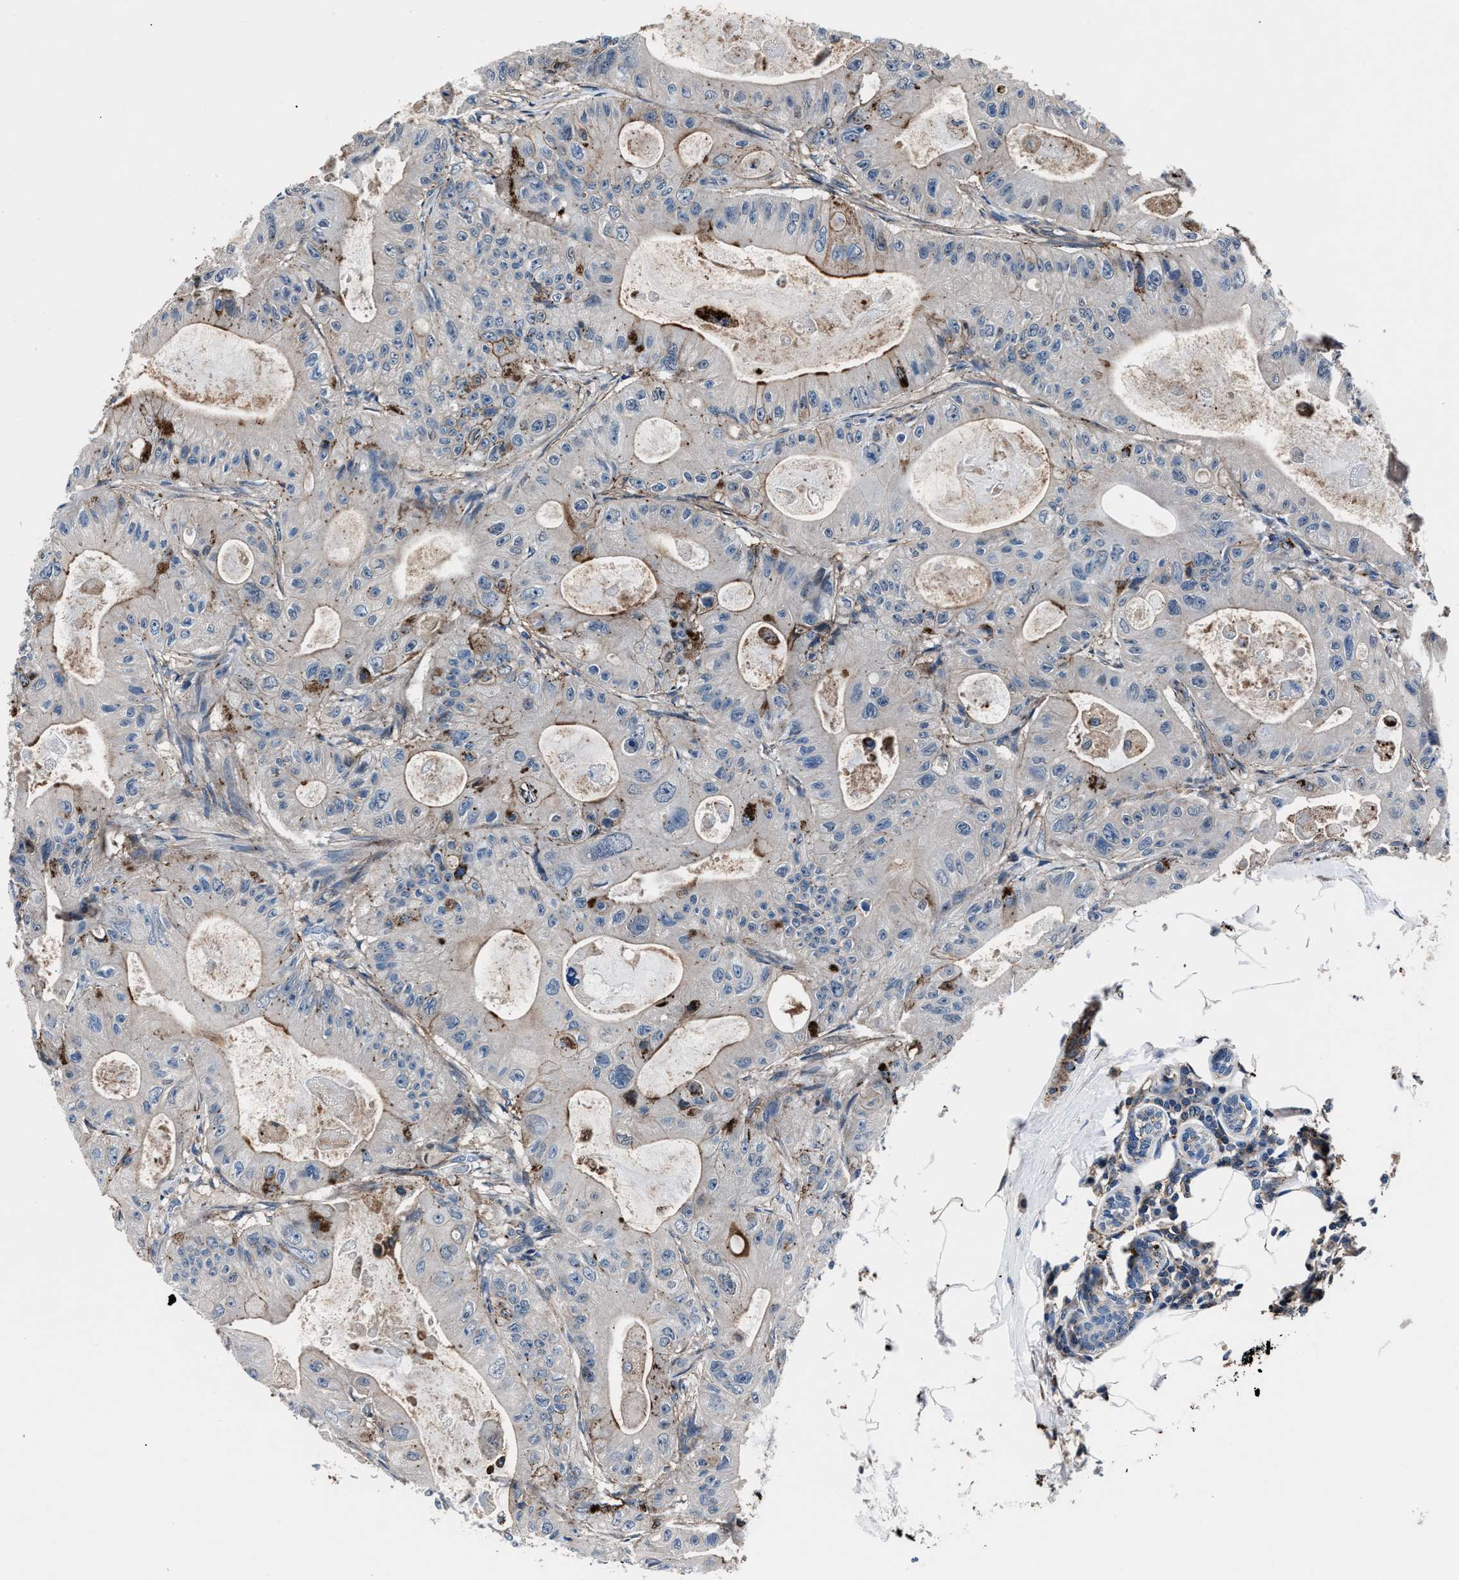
{"staining": {"intensity": "negative", "quantity": "none", "location": "none"}, "tissue": "colorectal cancer", "cell_type": "Tumor cells", "image_type": "cancer", "snomed": [{"axis": "morphology", "description": "Adenocarcinoma, NOS"}, {"axis": "topography", "description": "Colon"}], "caption": "Immunohistochemistry image of neoplastic tissue: human colorectal cancer stained with DAB reveals no significant protein staining in tumor cells. (DAB immunohistochemistry (IHC) visualized using brightfield microscopy, high magnification).", "gene": "MFSD11", "patient": {"sex": "female", "age": 46}}